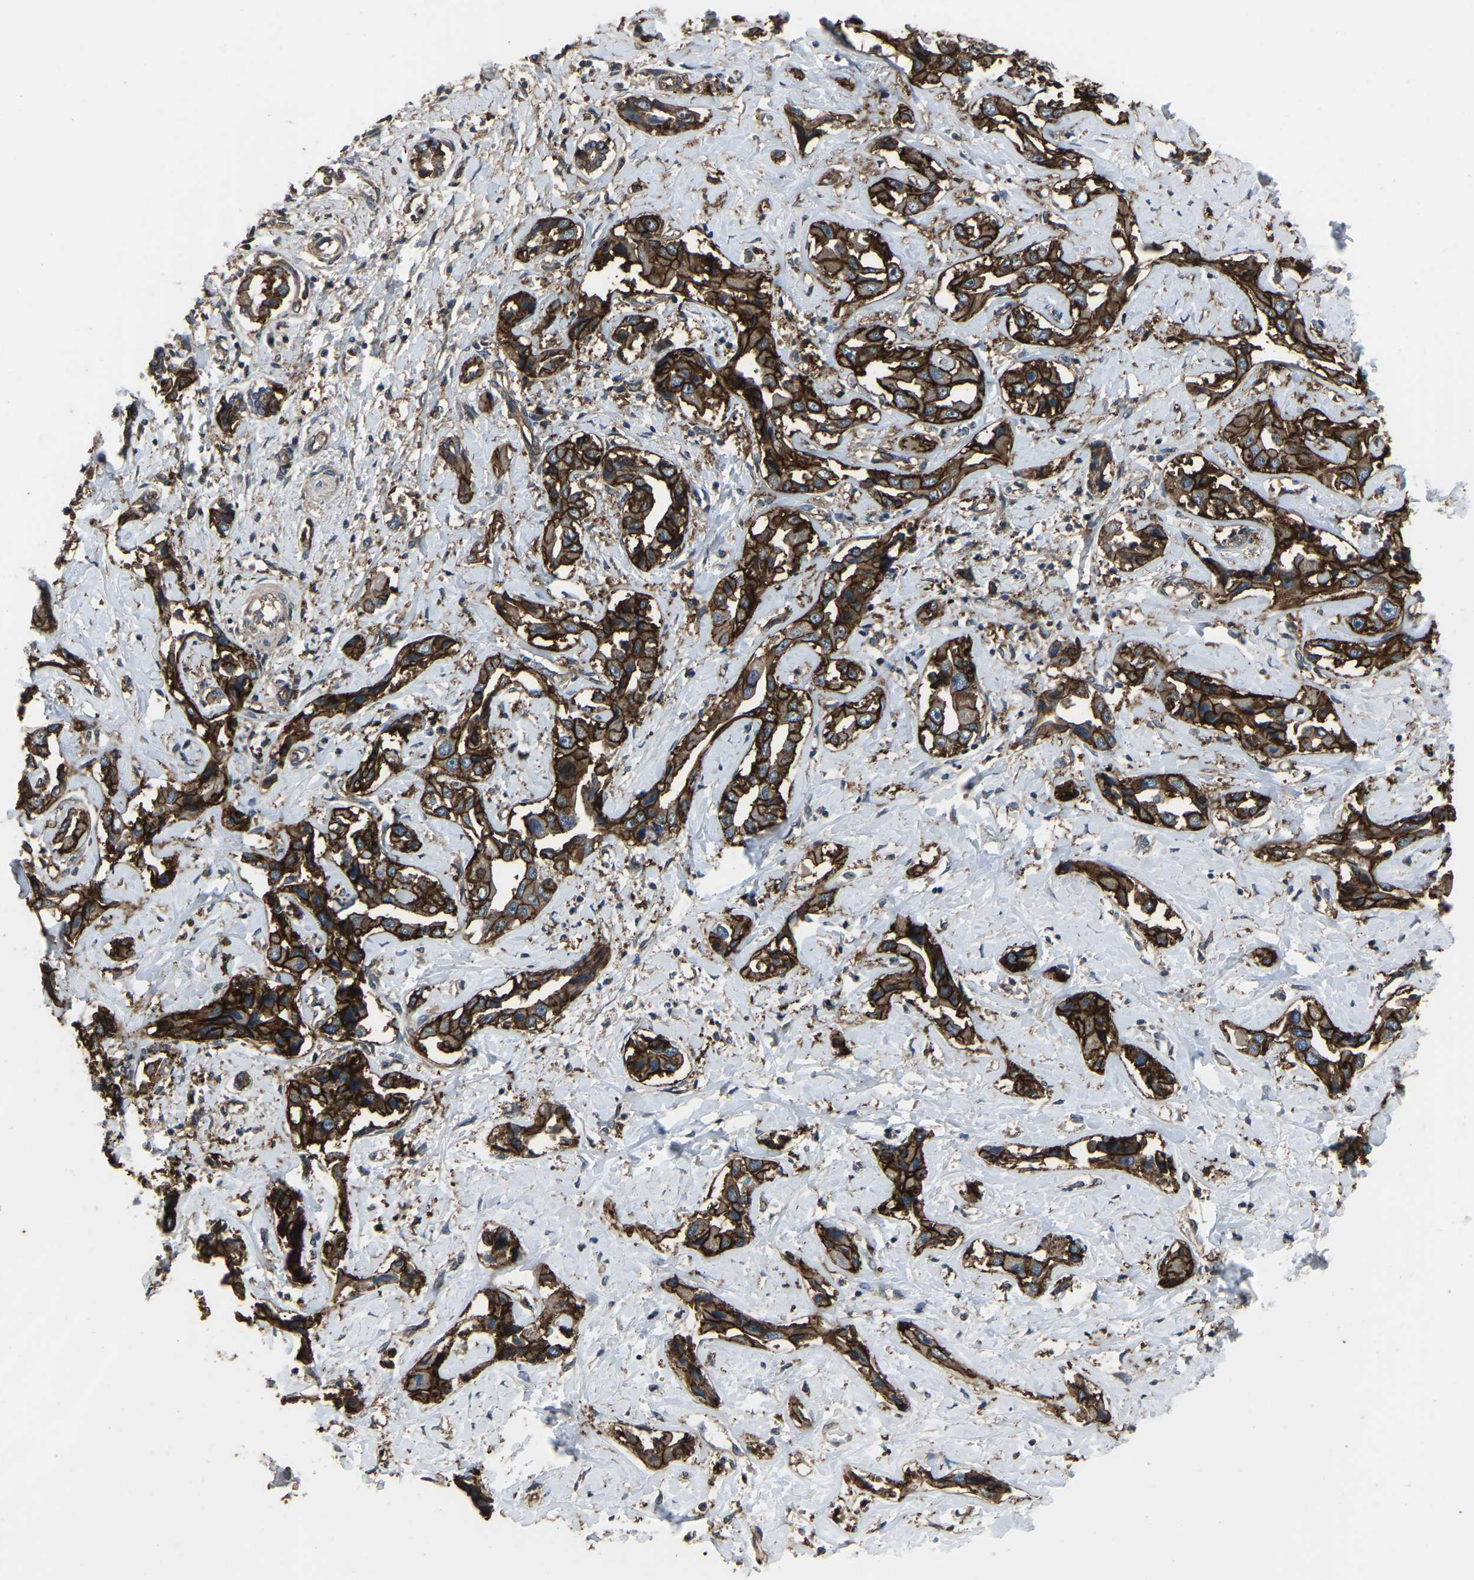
{"staining": {"intensity": "strong", "quantity": ">75%", "location": "cytoplasmic/membranous"}, "tissue": "liver cancer", "cell_type": "Tumor cells", "image_type": "cancer", "snomed": [{"axis": "morphology", "description": "Cholangiocarcinoma"}, {"axis": "topography", "description": "Liver"}], "caption": "A brown stain shows strong cytoplasmic/membranous positivity of a protein in human liver cancer tumor cells.", "gene": "SLC4A2", "patient": {"sex": "male", "age": 59}}